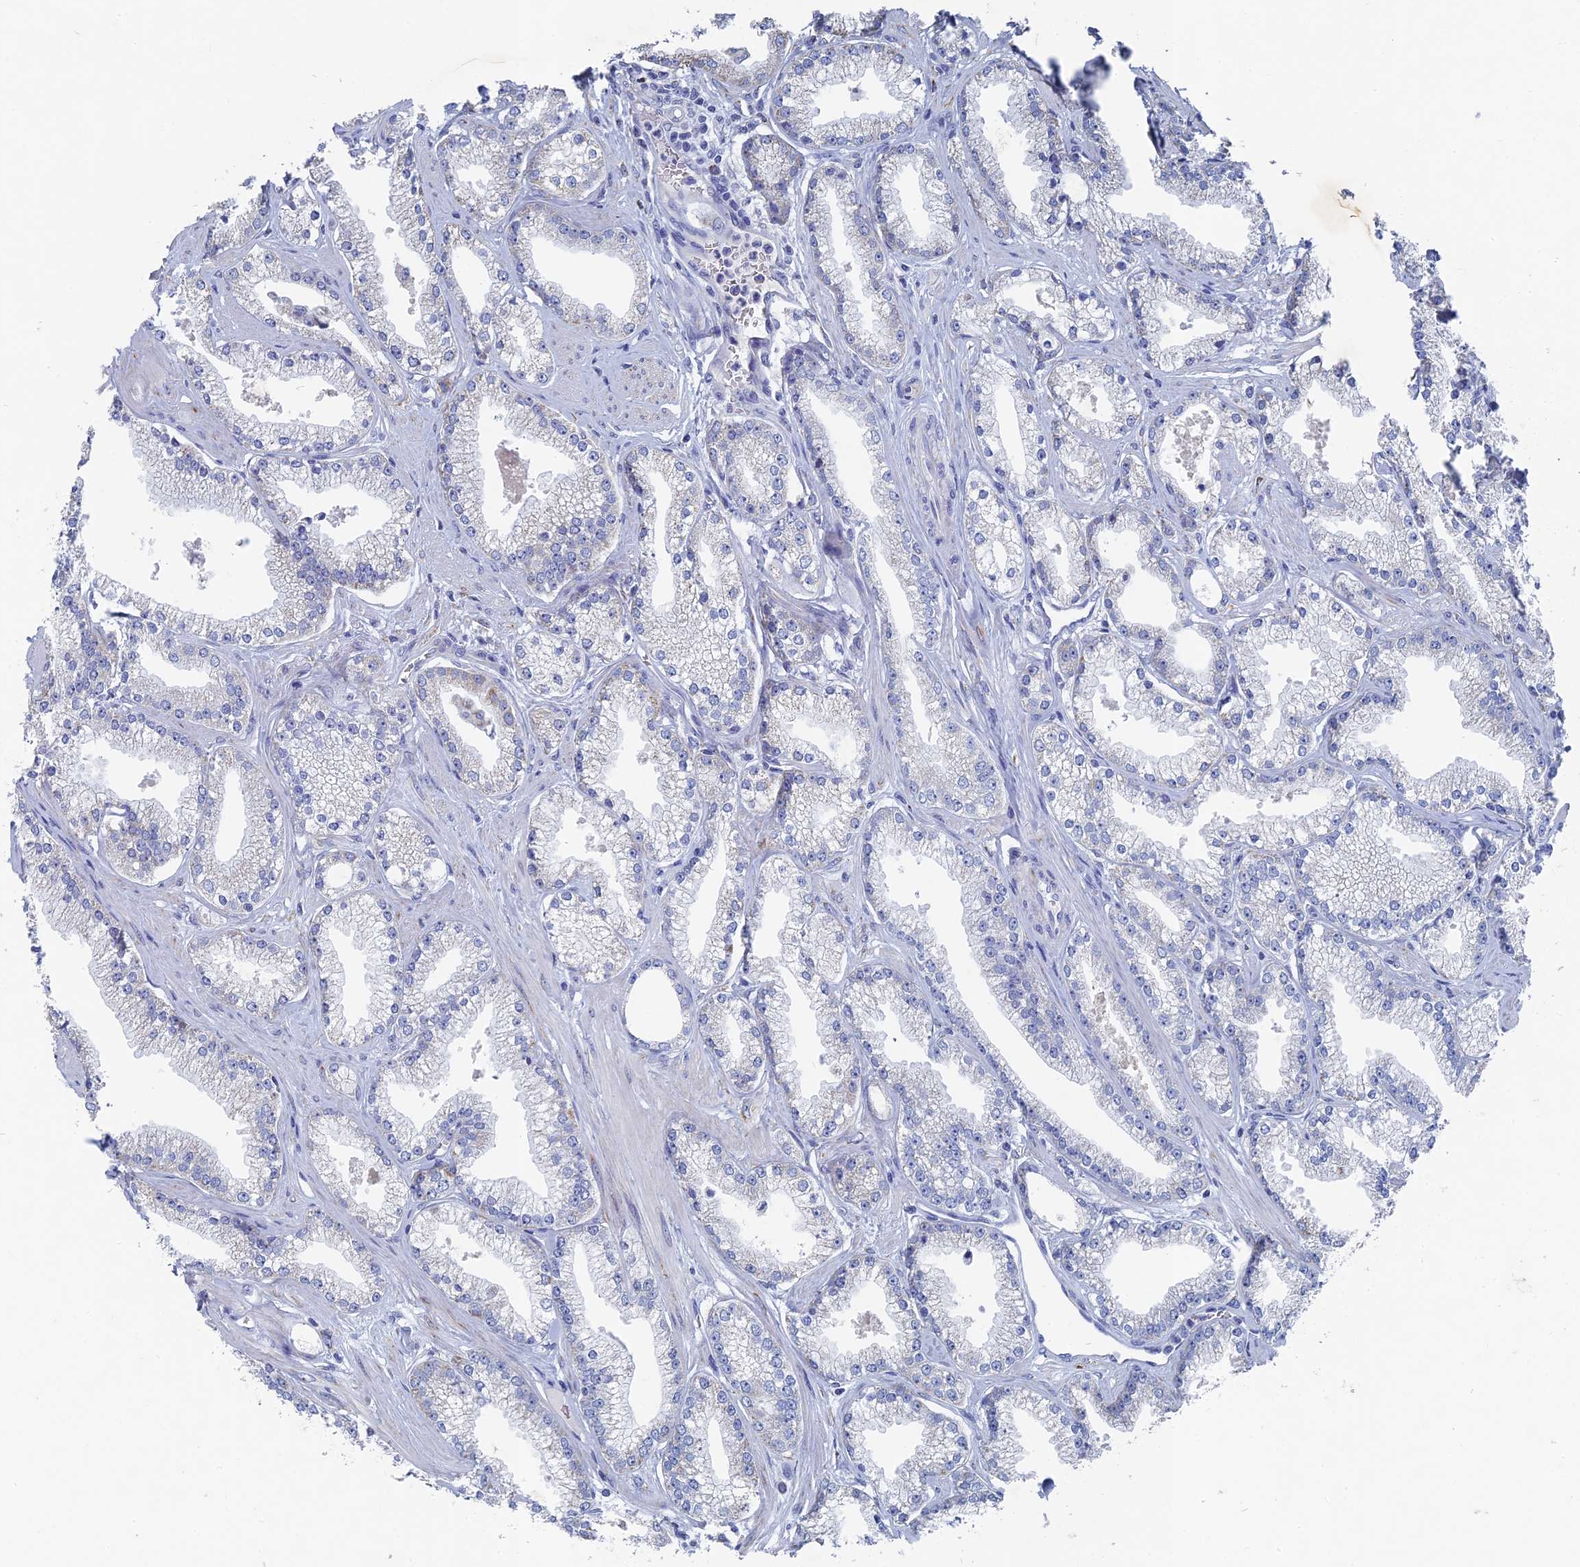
{"staining": {"intensity": "negative", "quantity": "none", "location": "none"}, "tissue": "prostate cancer", "cell_type": "Tumor cells", "image_type": "cancer", "snomed": [{"axis": "morphology", "description": "Adenocarcinoma, High grade"}, {"axis": "topography", "description": "Prostate"}], "caption": "DAB immunohistochemical staining of prostate cancer exhibits no significant staining in tumor cells. (DAB (3,3'-diaminobenzidine) immunohistochemistry with hematoxylin counter stain).", "gene": "HIGD1A", "patient": {"sex": "male", "age": 67}}